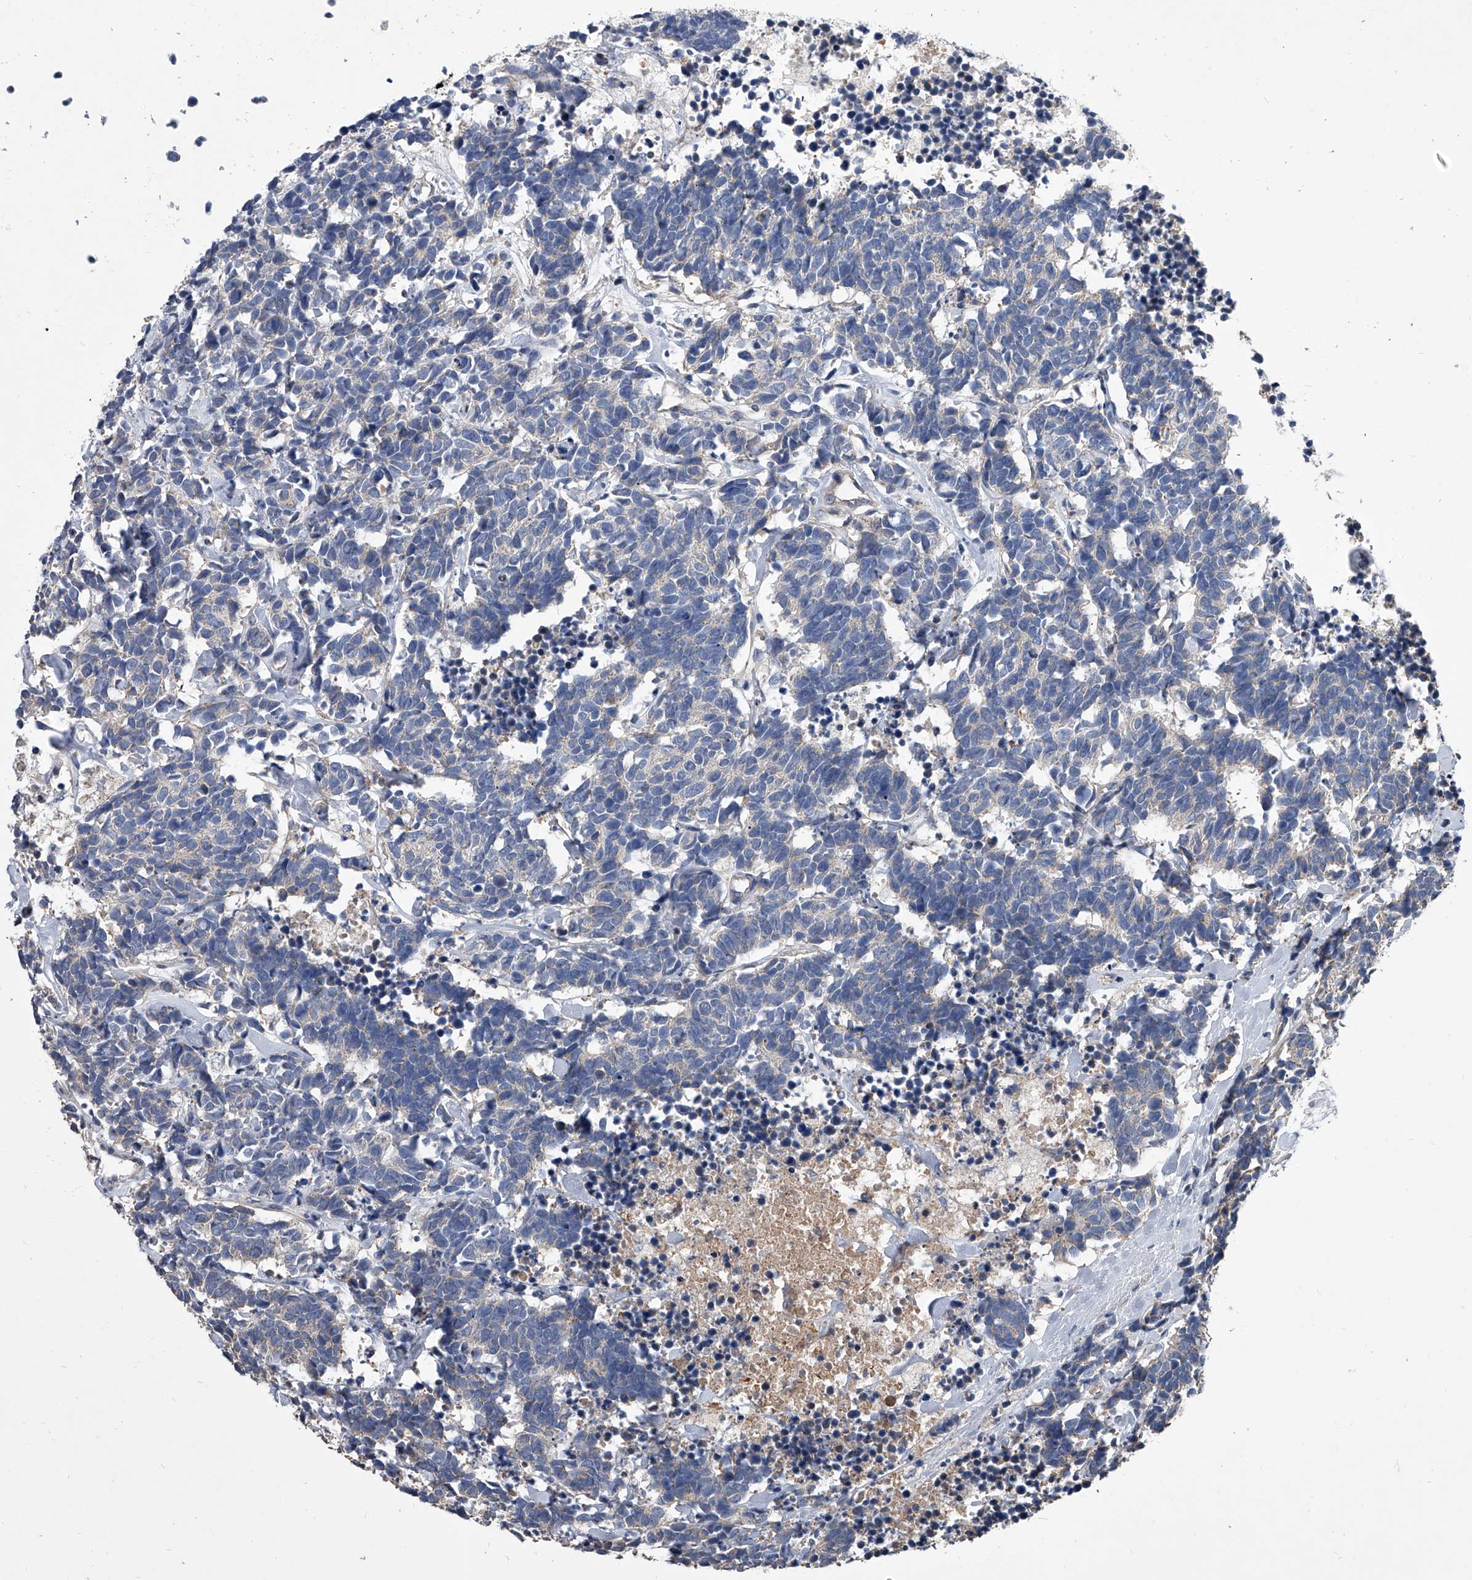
{"staining": {"intensity": "negative", "quantity": "none", "location": "none"}, "tissue": "carcinoid", "cell_type": "Tumor cells", "image_type": "cancer", "snomed": [{"axis": "morphology", "description": "Carcinoma, NOS"}, {"axis": "morphology", "description": "Carcinoid, malignant, NOS"}, {"axis": "topography", "description": "Urinary bladder"}], "caption": "The immunohistochemistry (IHC) image has no significant staining in tumor cells of carcinoma tissue. Nuclei are stained in blue.", "gene": "NRP1", "patient": {"sex": "male", "age": 57}}